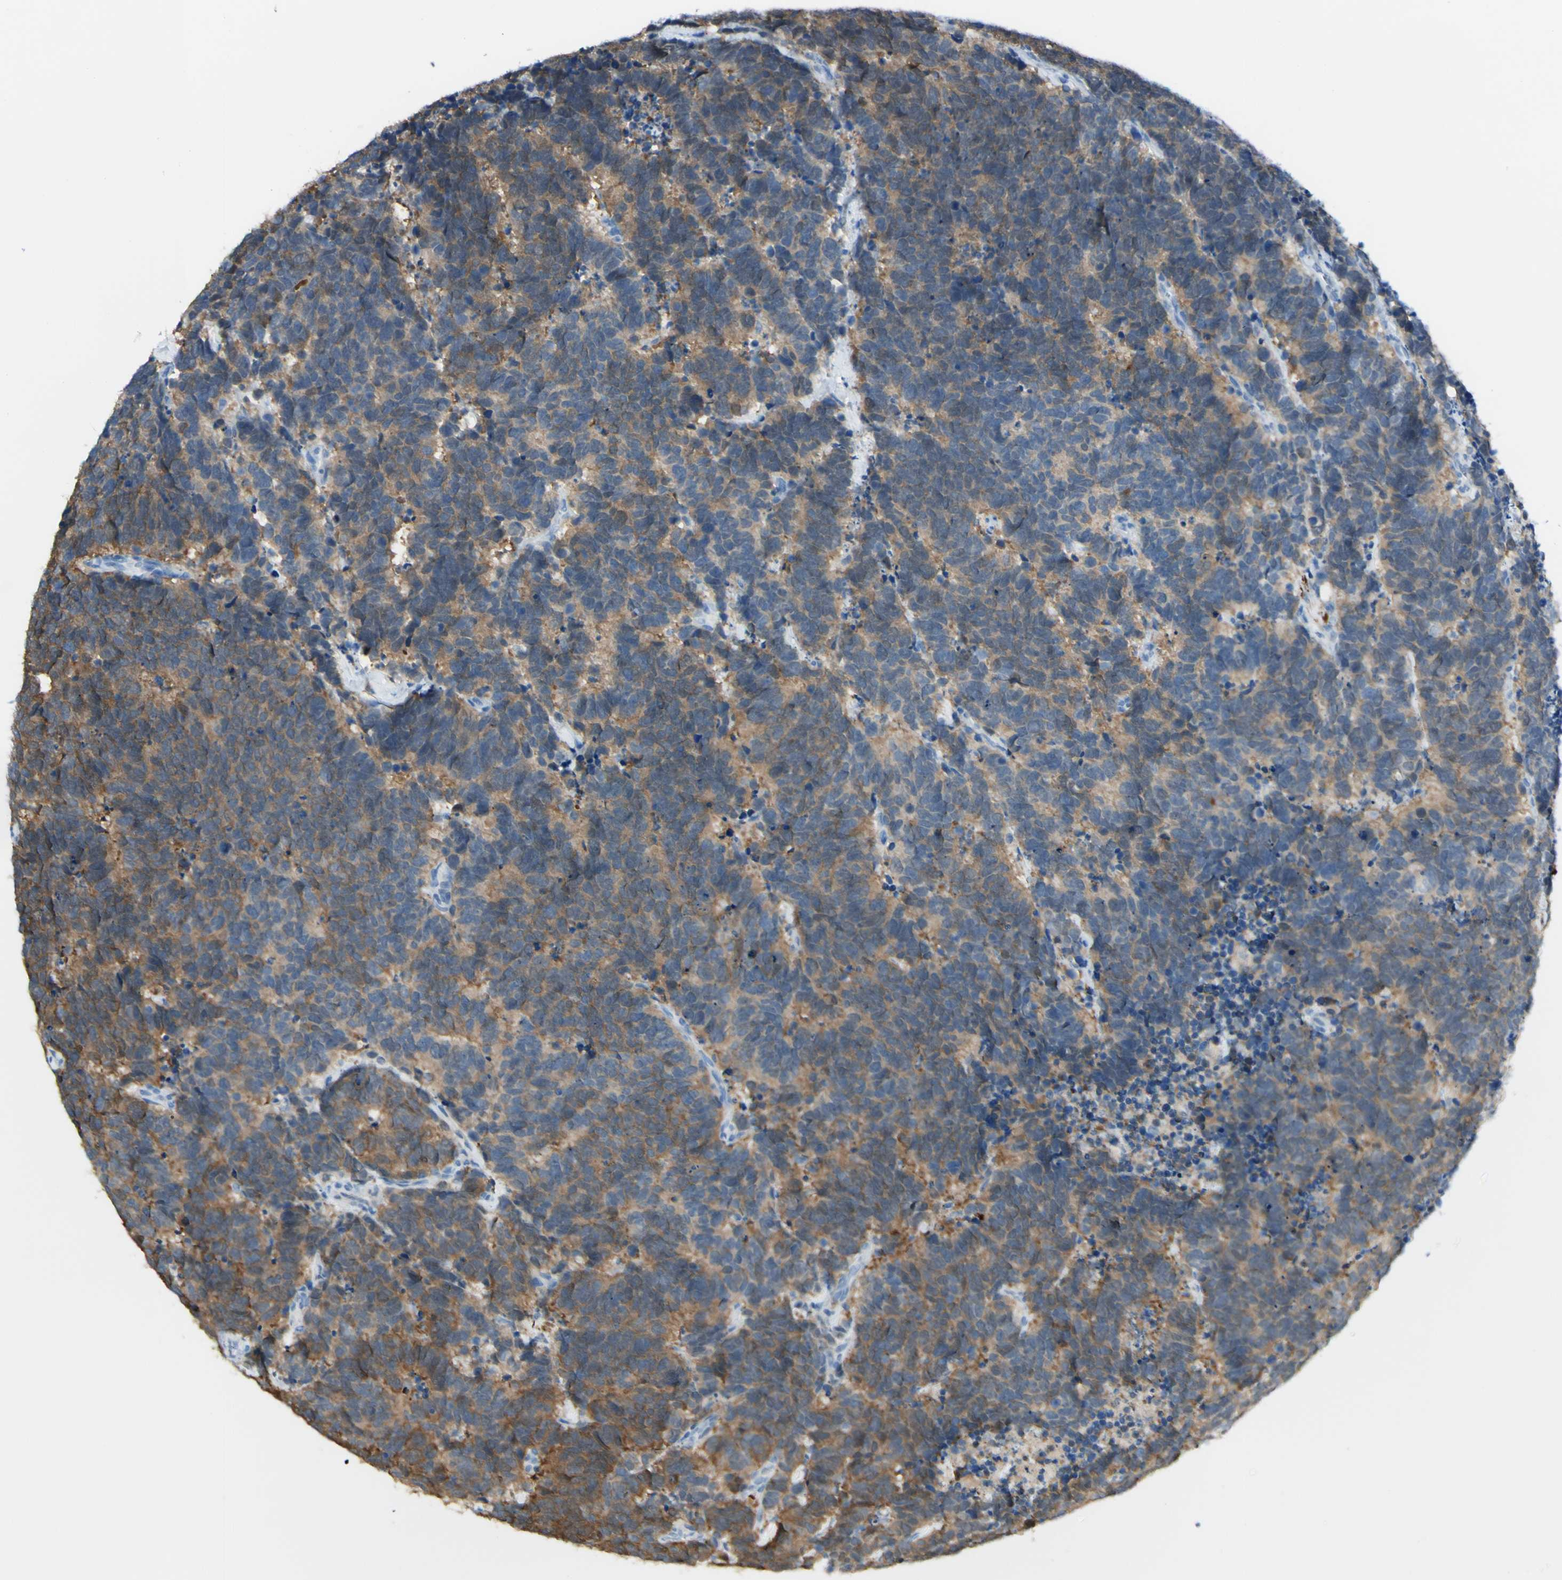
{"staining": {"intensity": "weak", "quantity": ">75%", "location": "cytoplasmic/membranous"}, "tissue": "carcinoid", "cell_type": "Tumor cells", "image_type": "cancer", "snomed": [{"axis": "morphology", "description": "Carcinoma, NOS"}, {"axis": "morphology", "description": "Carcinoid, malignant, NOS"}, {"axis": "topography", "description": "Urinary bladder"}], "caption": "Immunohistochemical staining of human carcinoid (malignant) exhibits weak cytoplasmic/membranous protein expression in about >75% of tumor cells.", "gene": "TSPAN1", "patient": {"sex": "male", "age": 57}}